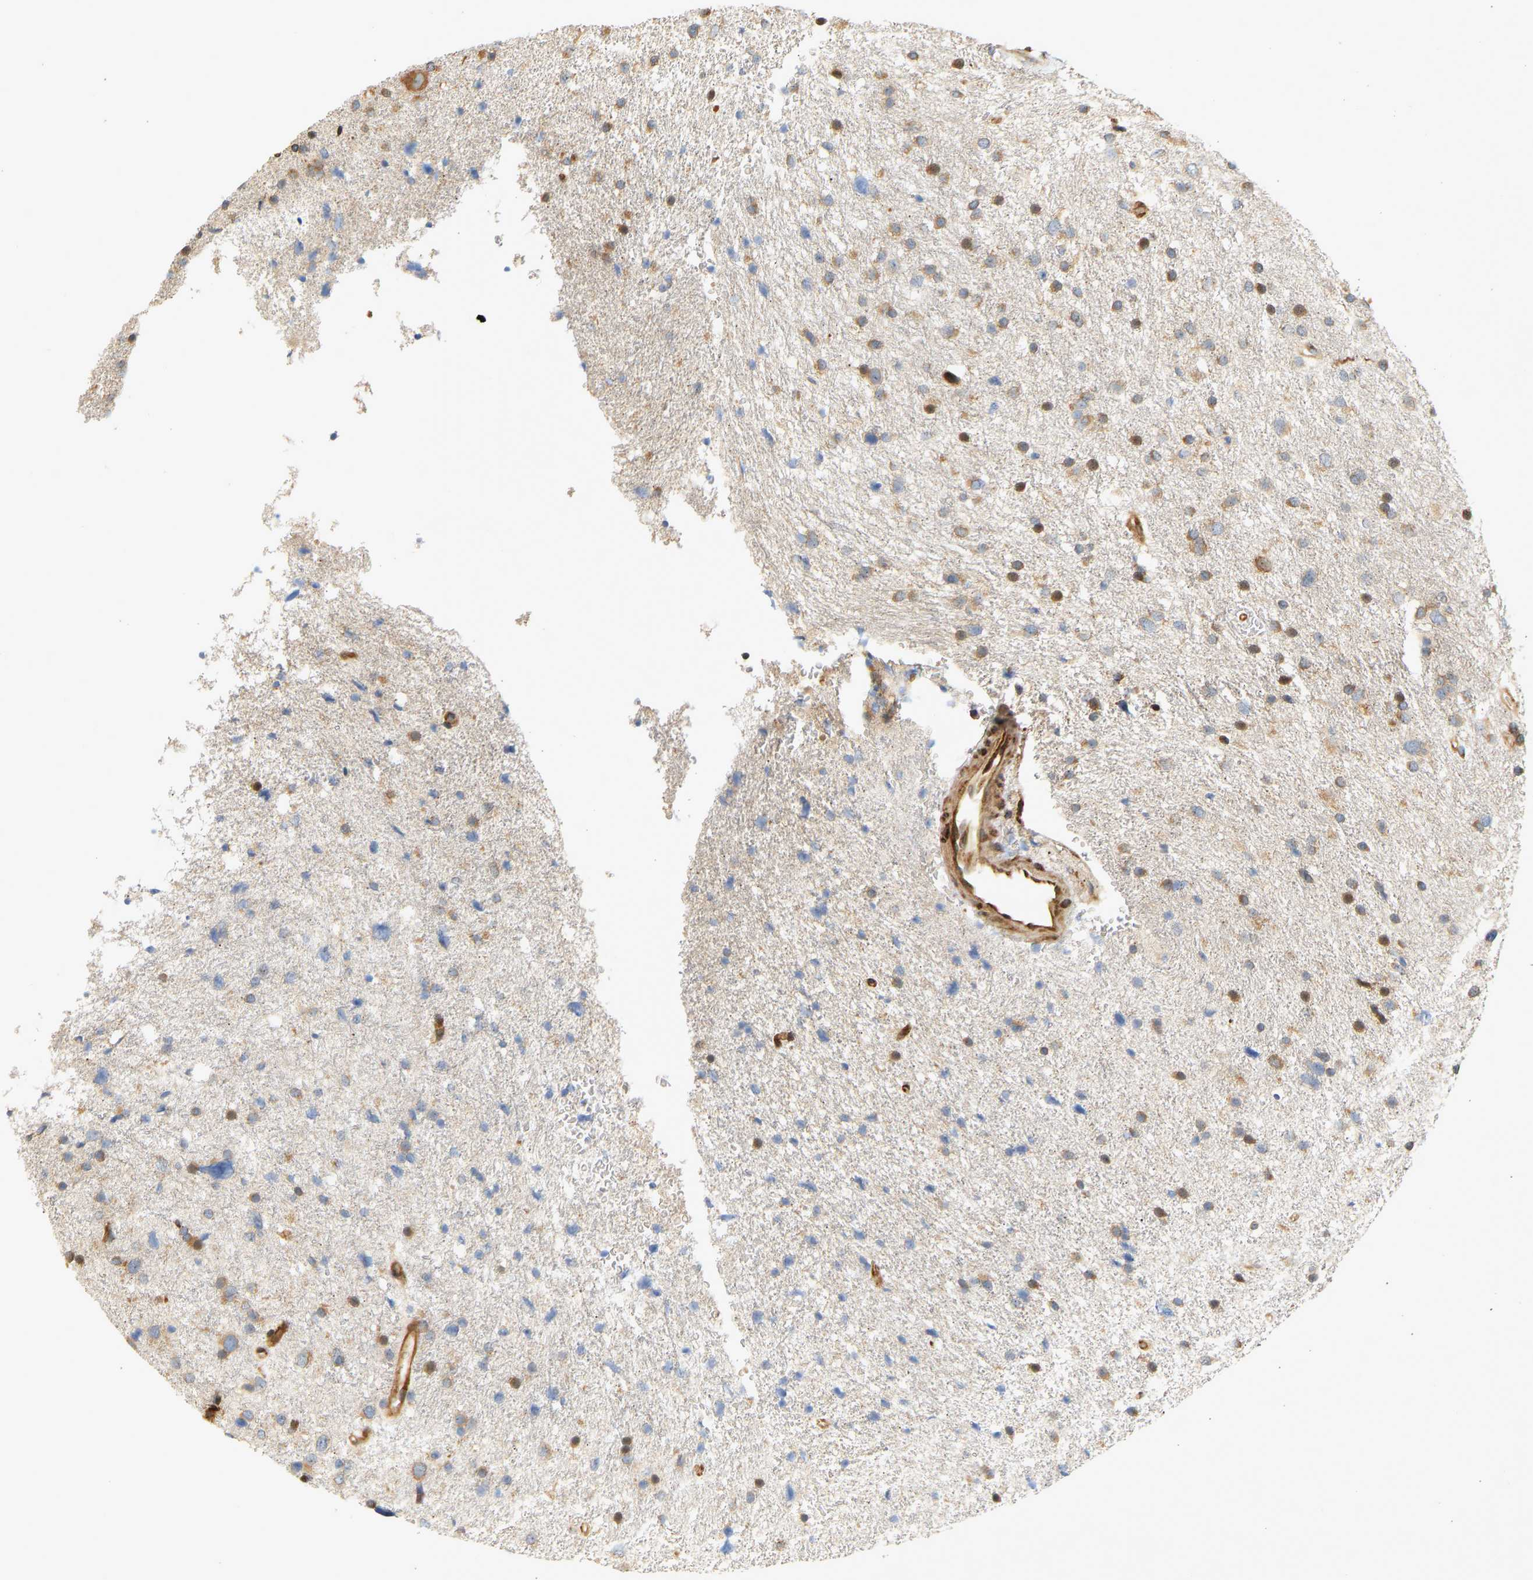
{"staining": {"intensity": "moderate", "quantity": ">75%", "location": "cytoplasmic/membranous"}, "tissue": "glioma", "cell_type": "Tumor cells", "image_type": "cancer", "snomed": [{"axis": "morphology", "description": "Glioma, malignant, Low grade"}, {"axis": "topography", "description": "Brain"}], "caption": "Human low-grade glioma (malignant) stained with a brown dye shows moderate cytoplasmic/membranous positive positivity in about >75% of tumor cells.", "gene": "RPS14", "patient": {"sex": "female", "age": 37}}